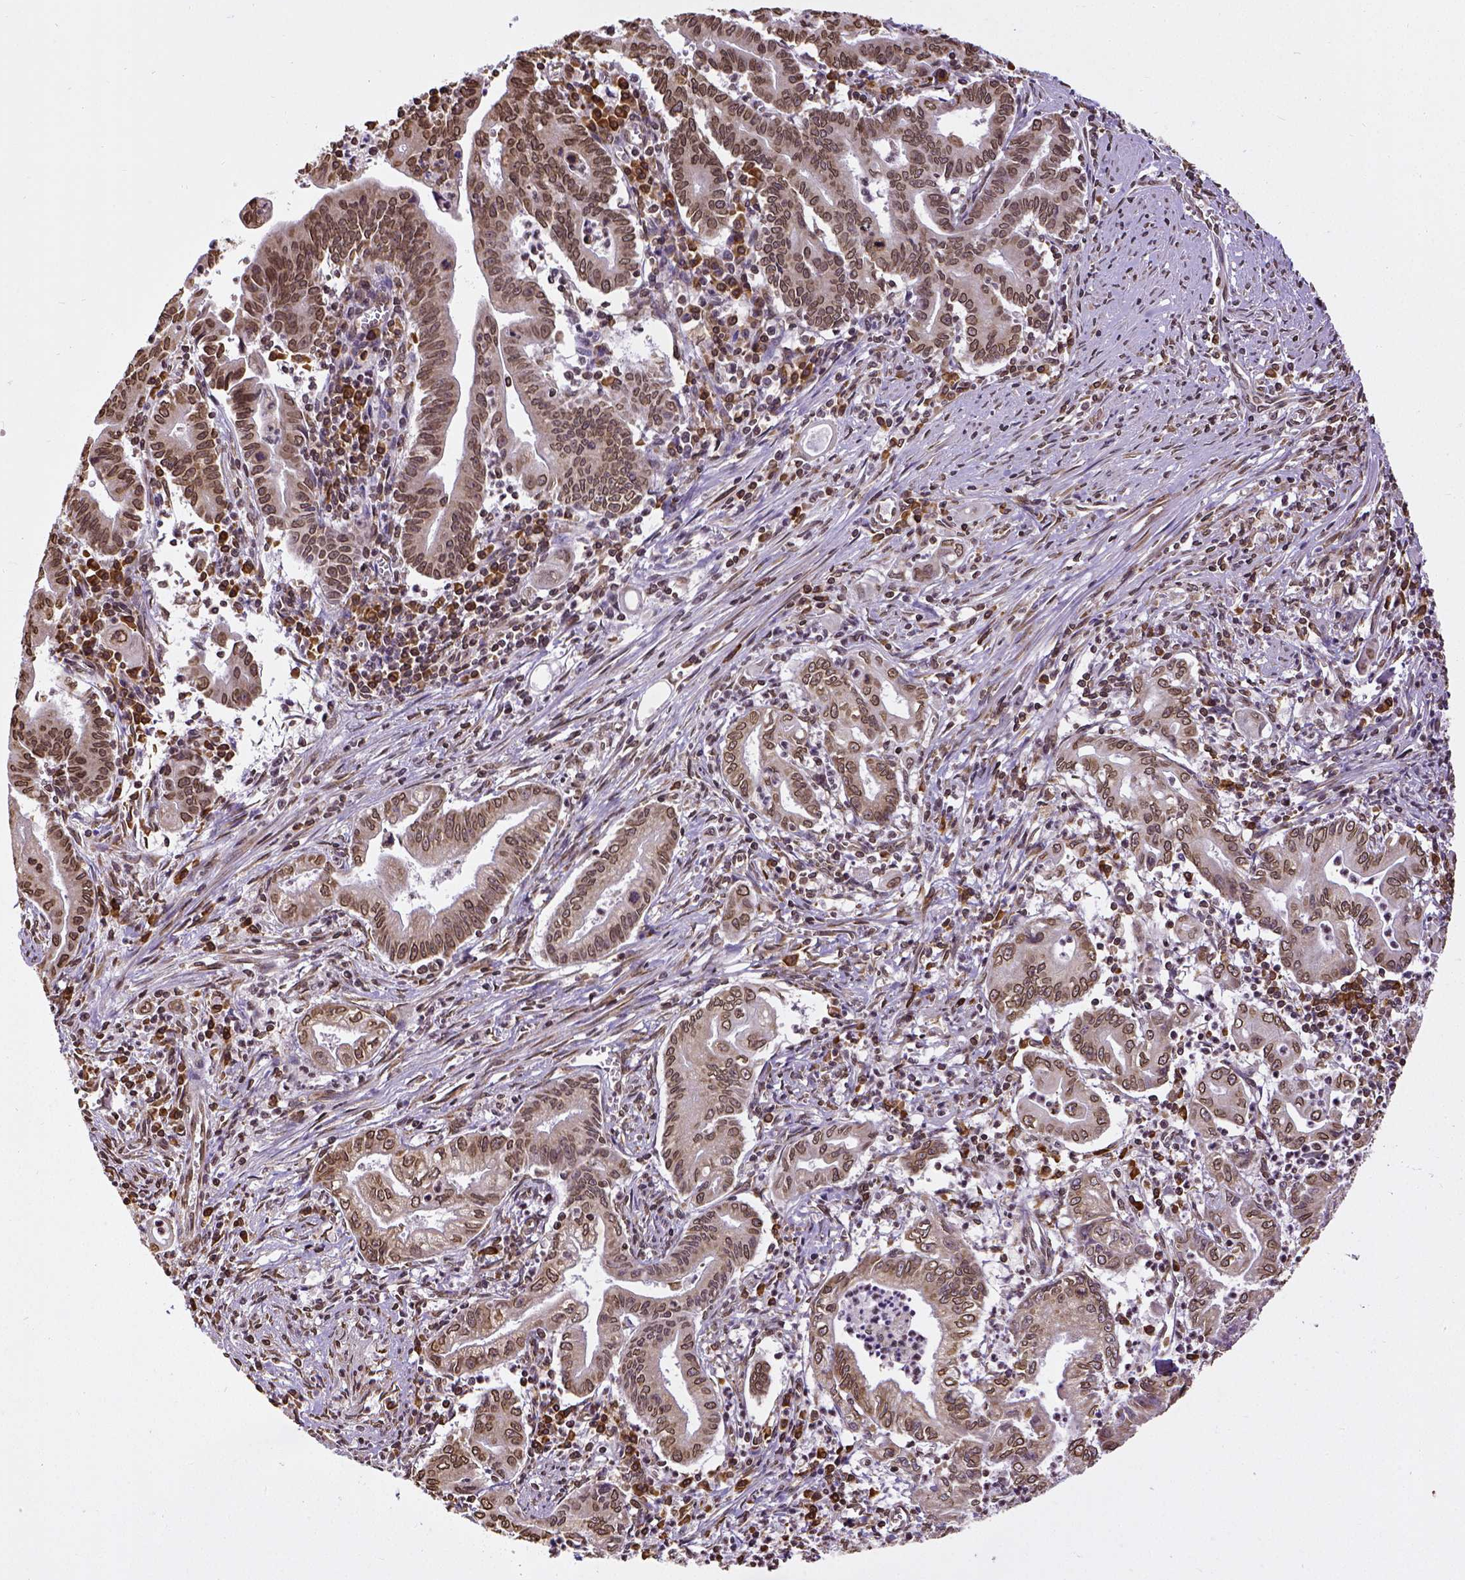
{"staining": {"intensity": "moderate", "quantity": ">75%", "location": "cytoplasmic/membranous,nuclear"}, "tissue": "stomach cancer", "cell_type": "Tumor cells", "image_type": "cancer", "snomed": [{"axis": "morphology", "description": "Adenocarcinoma, NOS"}, {"axis": "topography", "description": "Stomach, upper"}], "caption": "Adenocarcinoma (stomach) stained with IHC reveals moderate cytoplasmic/membranous and nuclear expression in about >75% of tumor cells. The staining was performed using DAB (3,3'-diaminobenzidine), with brown indicating positive protein expression. Nuclei are stained blue with hematoxylin.", "gene": "MTDH", "patient": {"sex": "female", "age": 79}}